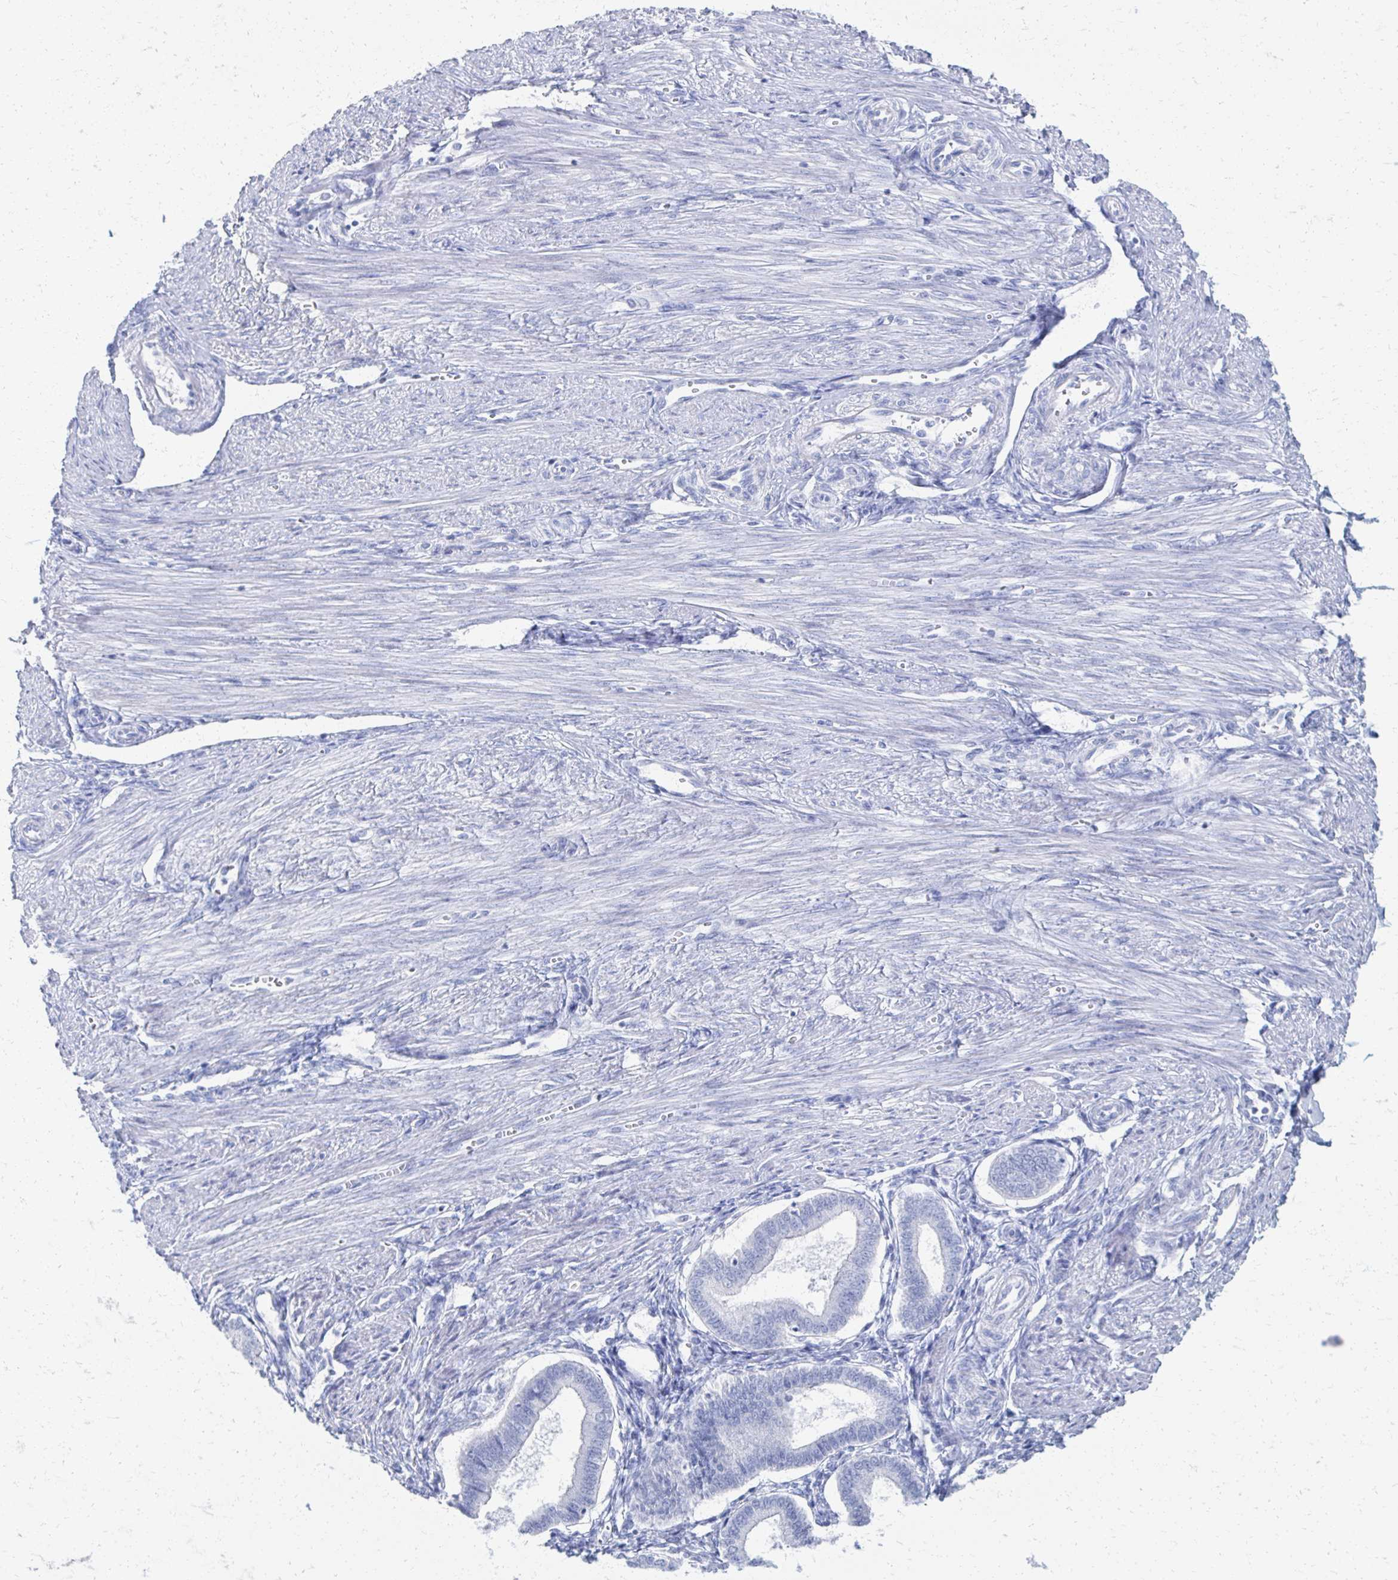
{"staining": {"intensity": "negative", "quantity": "none", "location": "none"}, "tissue": "endometrium", "cell_type": "Cells in endometrial stroma", "image_type": "normal", "snomed": [{"axis": "morphology", "description": "Normal tissue, NOS"}, {"axis": "topography", "description": "Endometrium"}], "caption": "The photomicrograph reveals no significant staining in cells in endometrial stroma of endometrium. (DAB (3,3'-diaminobenzidine) immunohistochemistry (IHC) with hematoxylin counter stain).", "gene": "PRR20A", "patient": {"sex": "female", "age": 24}}